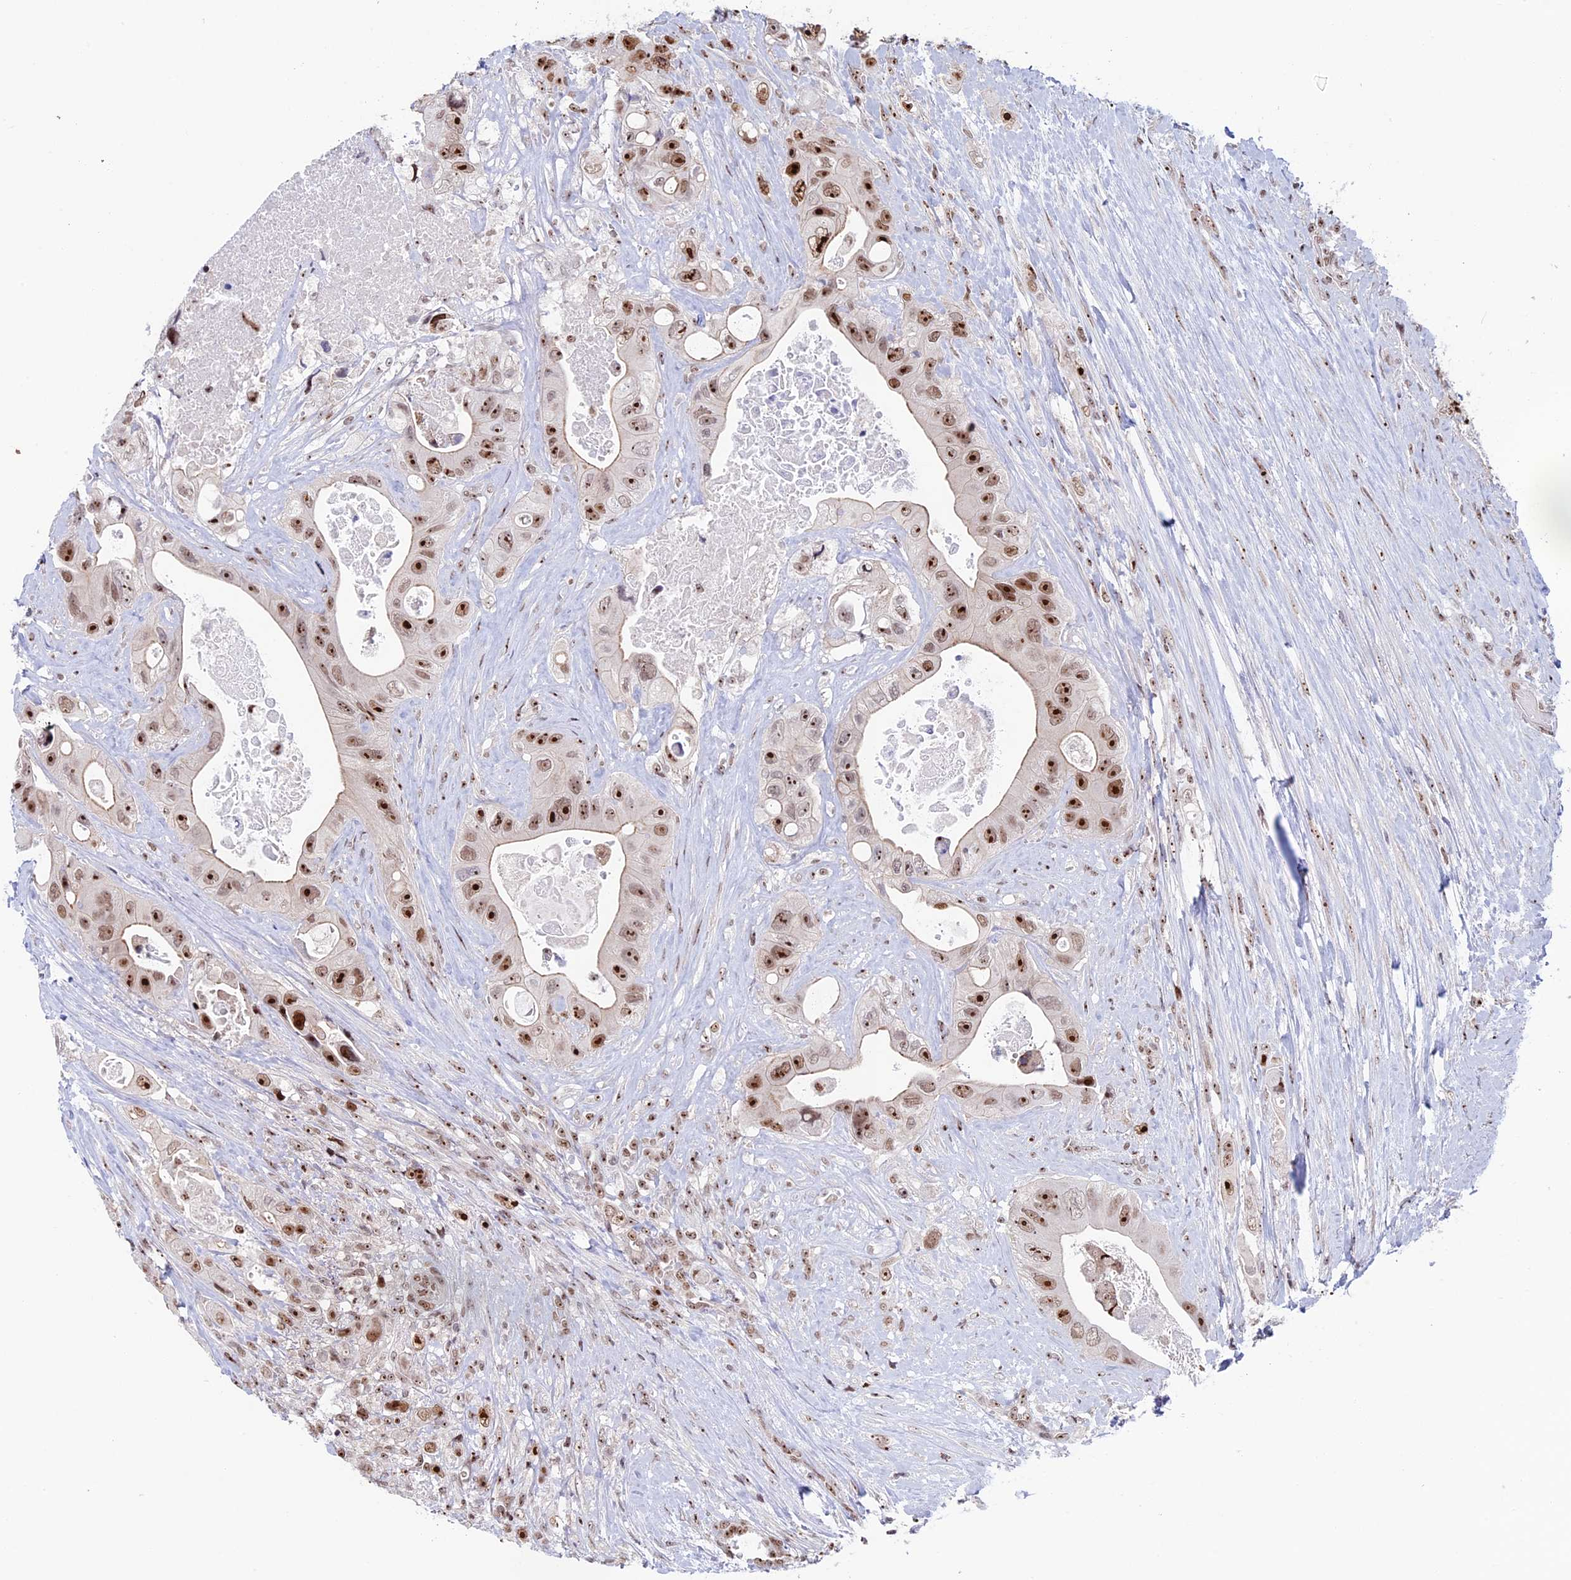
{"staining": {"intensity": "strong", "quantity": ">75%", "location": "nuclear"}, "tissue": "colorectal cancer", "cell_type": "Tumor cells", "image_type": "cancer", "snomed": [{"axis": "morphology", "description": "Adenocarcinoma, NOS"}, {"axis": "topography", "description": "Colon"}], "caption": "A high amount of strong nuclear positivity is appreciated in approximately >75% of tumor cells in adenocarcinoma (colorectal) tissue.", "gene": "CCDC86", "patient": {"sex": "female", "age": 46}}